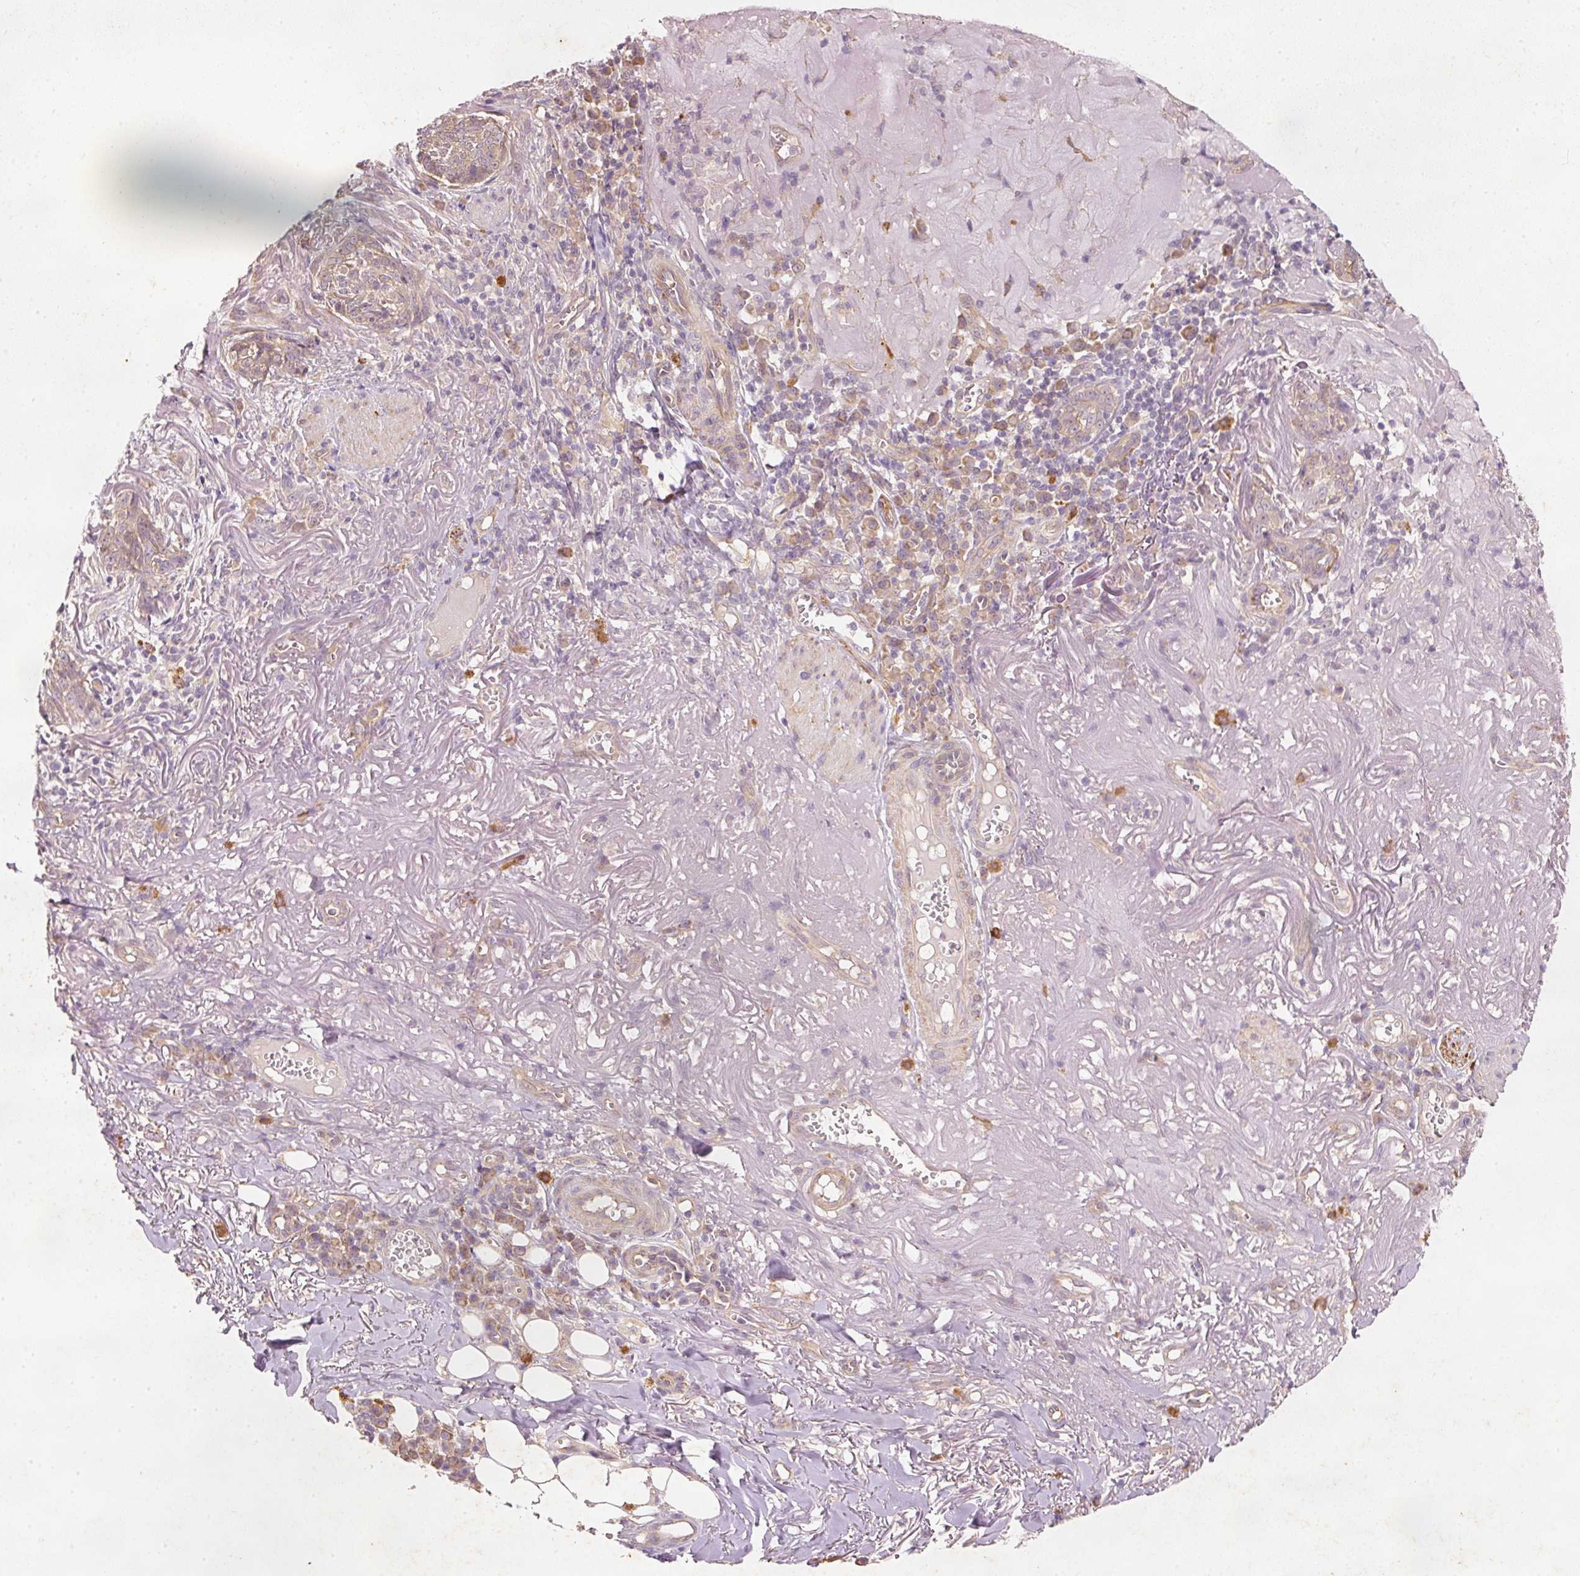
{"staining": {"intensity": "weak", "quantity": ">75%", "location": "cytoplasmic/membranous"}, "tissue": "skin cancer", "cell_type": "Tumor cells", "image_type": "cancer", "snomed": [{"axis": "morphology", "description": "Basal cell carcinoma"}, {"axis": "topography", "description": "Skin"}, {"axis": "topography", "description": "Skin of face"}], "caption": "High-magnification brightfield microscopy of skin cancer (basal cell carcinoma) stained with DAB (brown) and counterstained with hematoxylin (blue). tumor cells exhibit weak cytoplasmic/membranous staining is present in about>75% of cells. (brown staining indicates protein expression, while blue staining denotes nuclei).", "gene": "RGL2", "patient": {"sex": "female", "age": 95}}